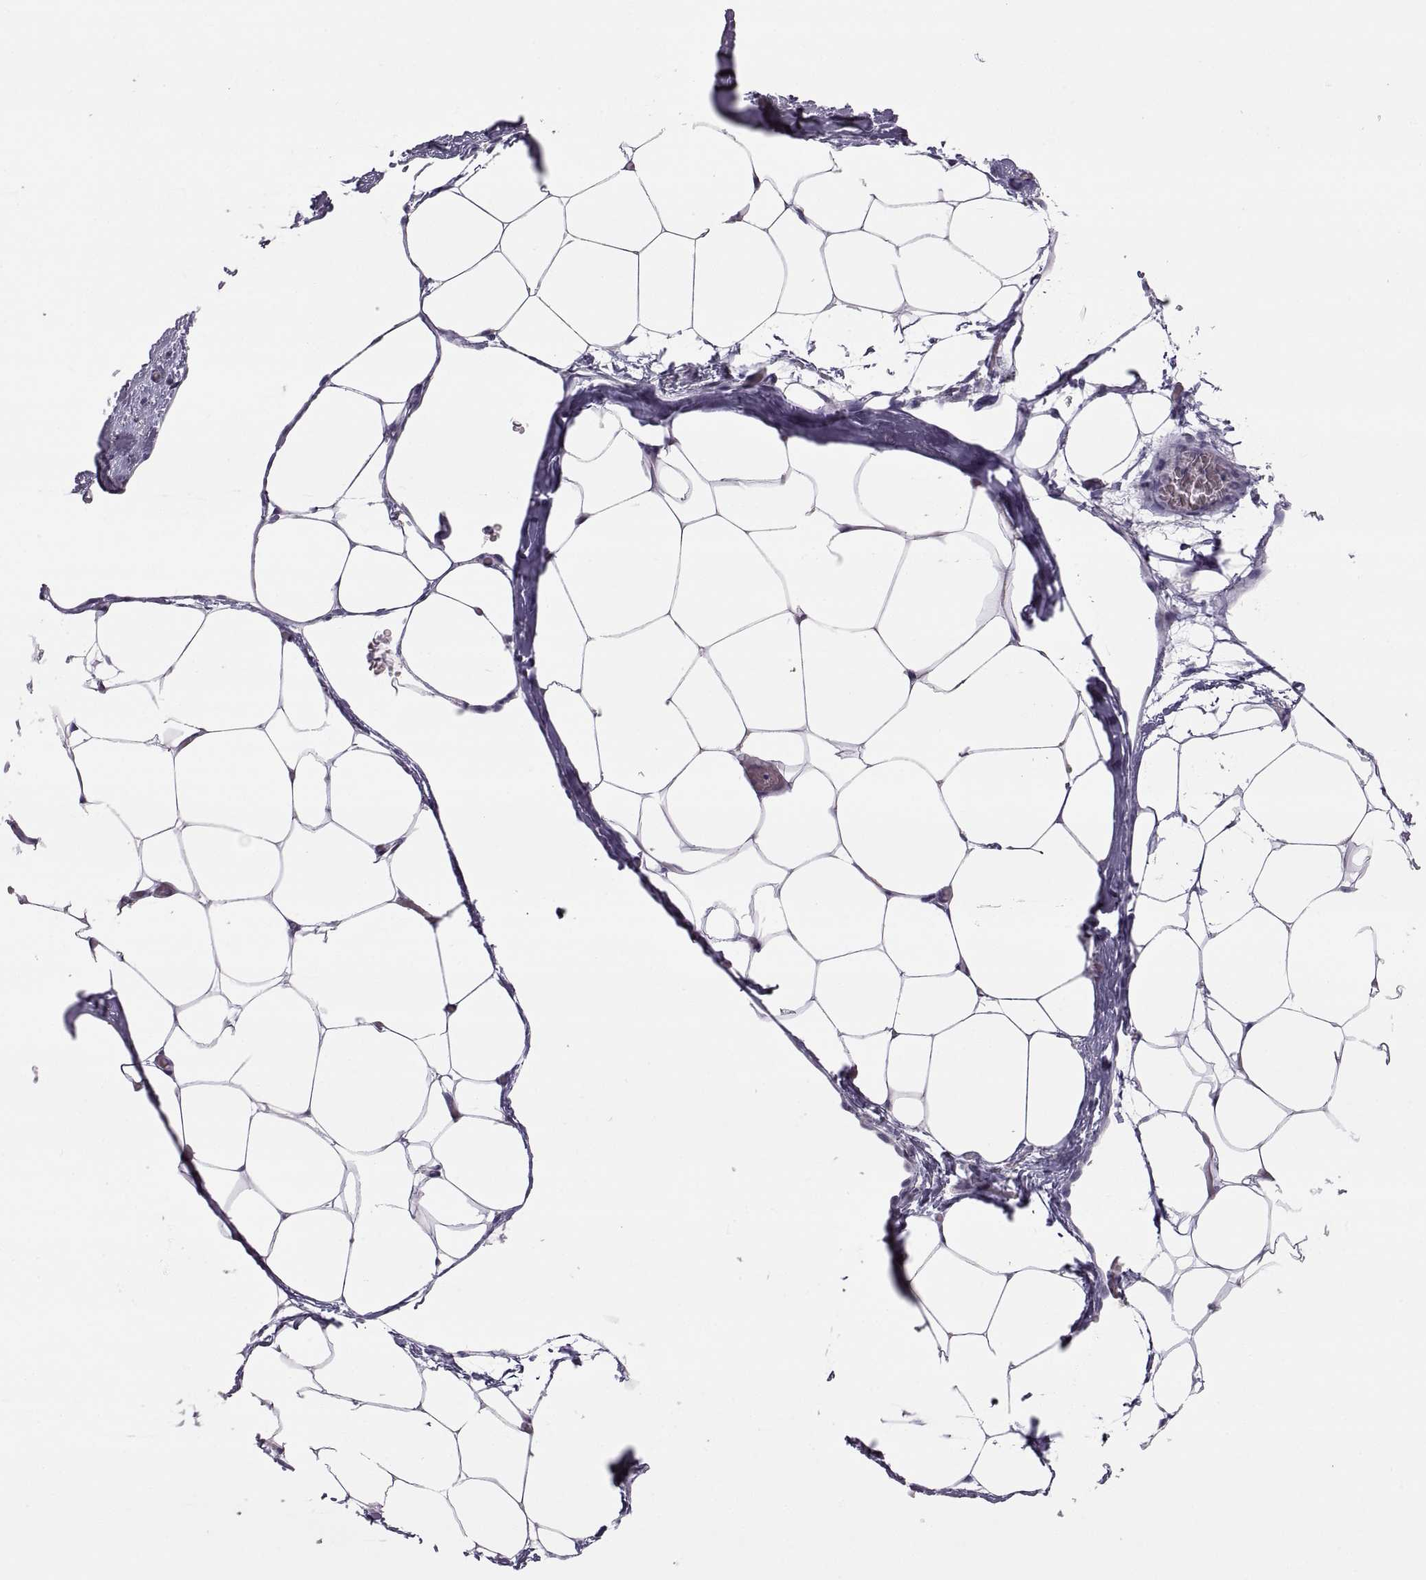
{"staining": {"intensity": "negative", "quantity": "none", "location": "none"}, "tissue": "adipose tissue", "cell_type": "Adipocytes", "image_type": "normal", "snomed": [{"axis": "morphology", "description": "Normal tissue, NOS"}, {"axis": "topography", "description": "Adipose tissue"}], "caption": "An immunohistochemistry micrograph of normal adipose tissue is shown. There is no staining in adipocytes of adipose tissue. (Brightfield microscopy of DAB IHC at high magnification).", "gene": "TBX19", "patient": {"sex": "male", "age": 57}}